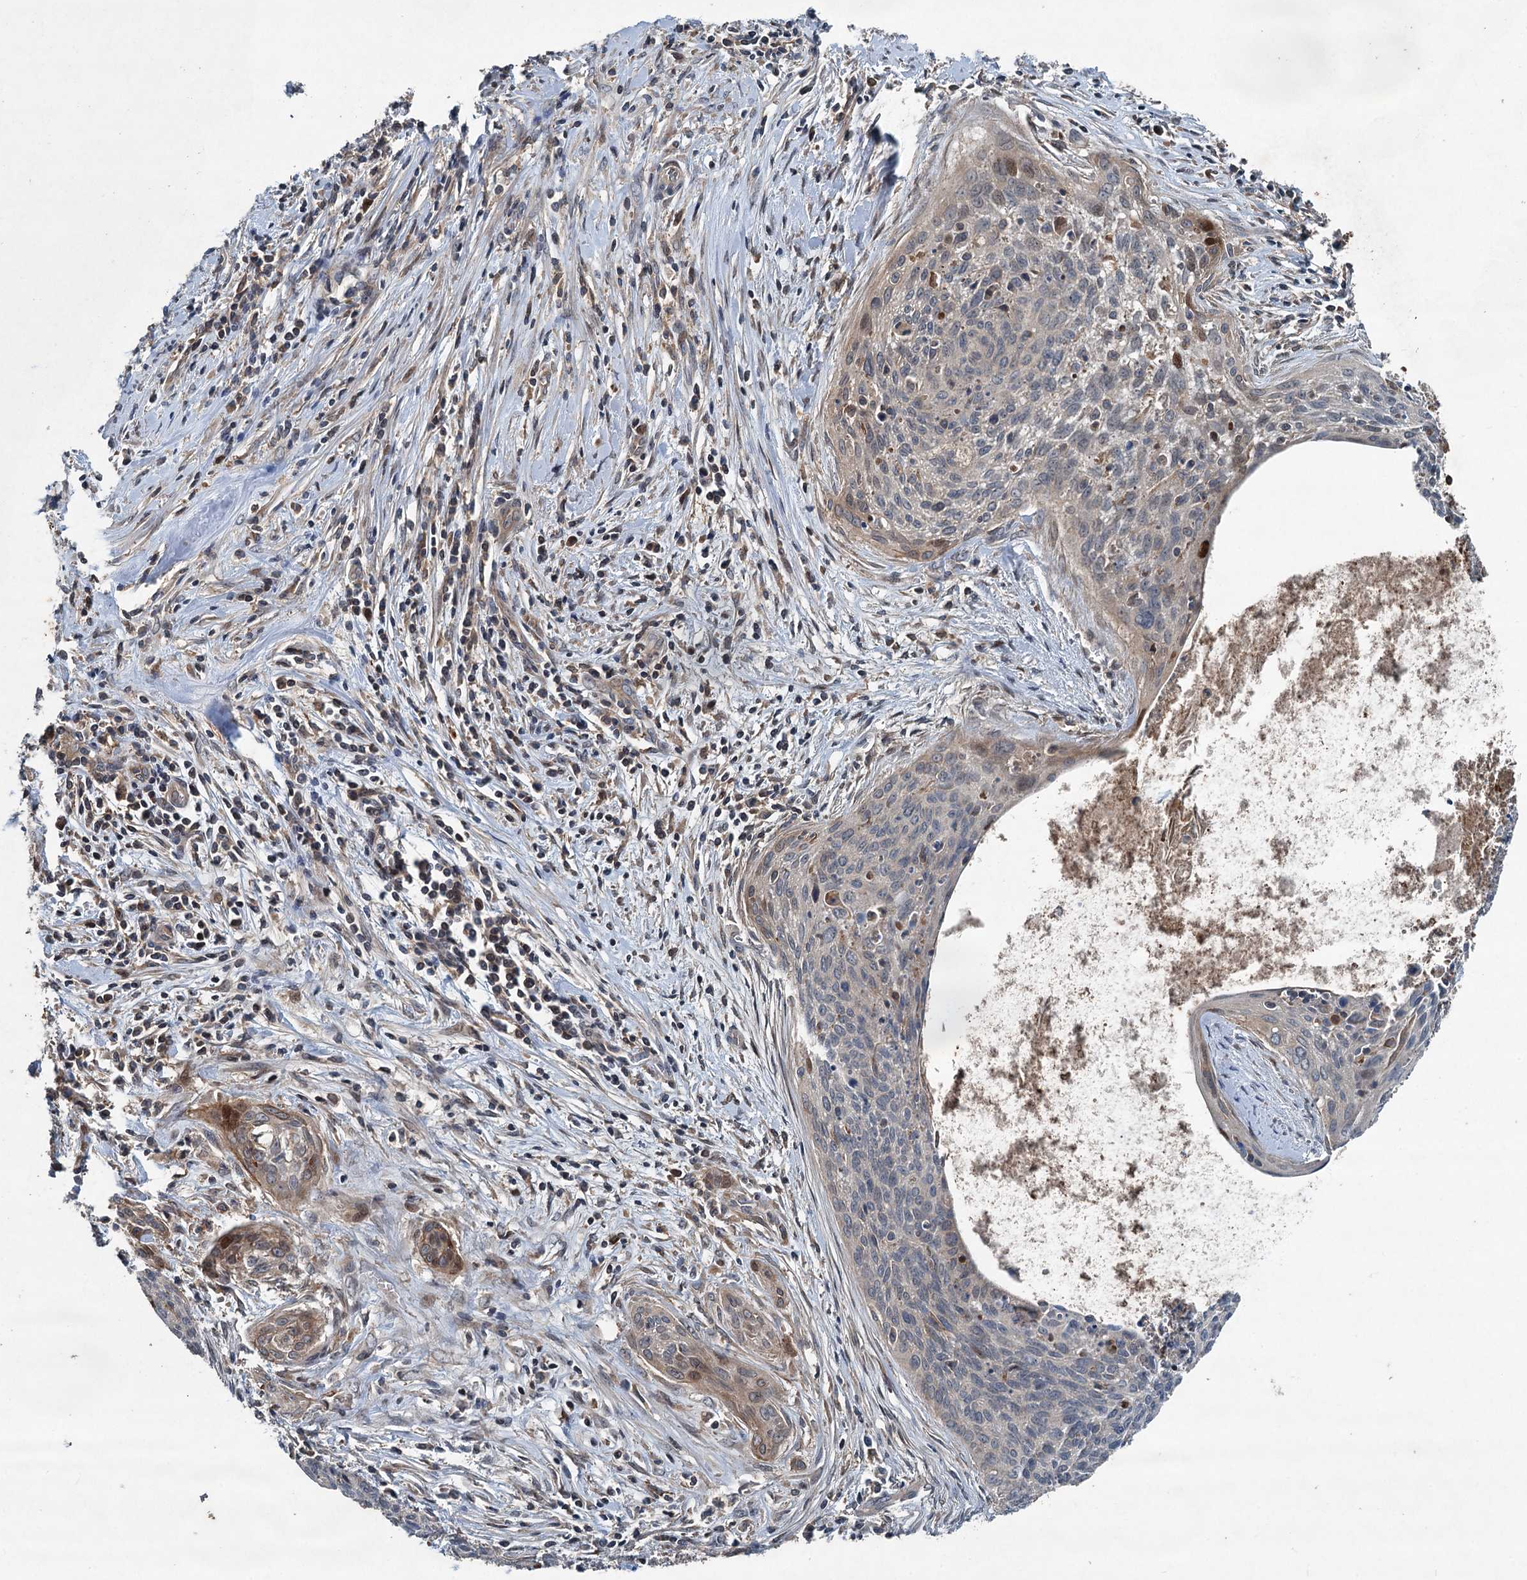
{"staining": {"intensity": "weak", "quantity": "25%-75%", "location": "nuclear"}, "tissue": "cervical cancer", "cell_type": "Tumor cells", "image_type": "cancer", "snomed": [{"axis": "morphology", "description": "Squamous cell carcinoma, NOS"}, {"axis": "topography", "description": "Cervix"}], "caption": "Tumor cells display weak nuclear staining in approximately 25%-75% of cells in cervical cancer.", "gene": "TAPBPL", "patient": {"sex": "female", "age": 55}}